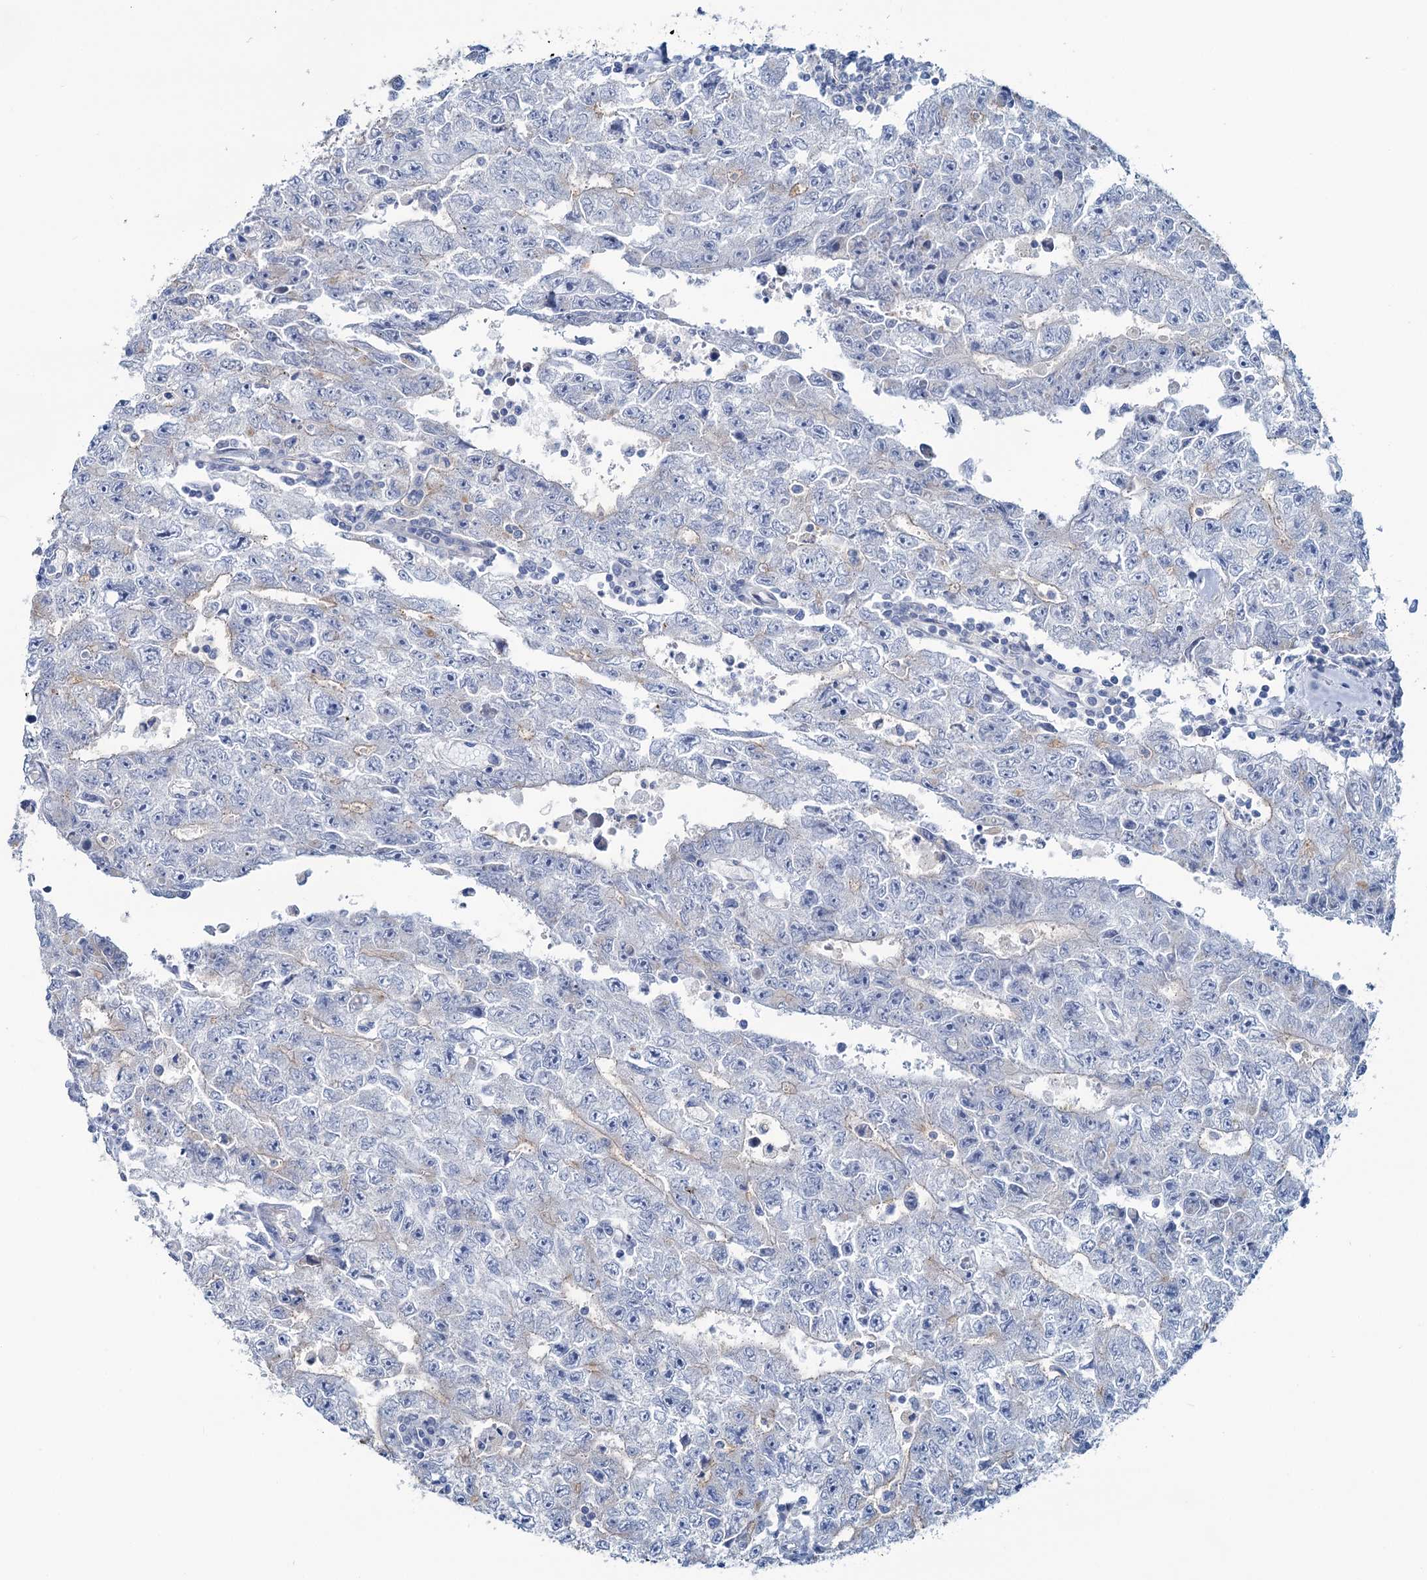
{"staining": {"intensity": "negative", "quantity": "none", "location": "none"}, "tissue": "testis cancer", "cell_type": "Tumor cells", "image_type": "cancer", "snomed": [{"axis": "morphology", "description": "Carcinoma, Embryonal, NOS"}, {"axis": "topography", "description": "Testis"}], "caption": "A high-resolution image shows immunohistochemistry staining of testis embryonal carcinoma, which exhibits no significant positivity in tumor cells. (DAB immunohistochemistry visualized using brightfield microscopy, high magnification).", "gene": "SLC1A3", "patient": {"sex": "male", "age": 17}}